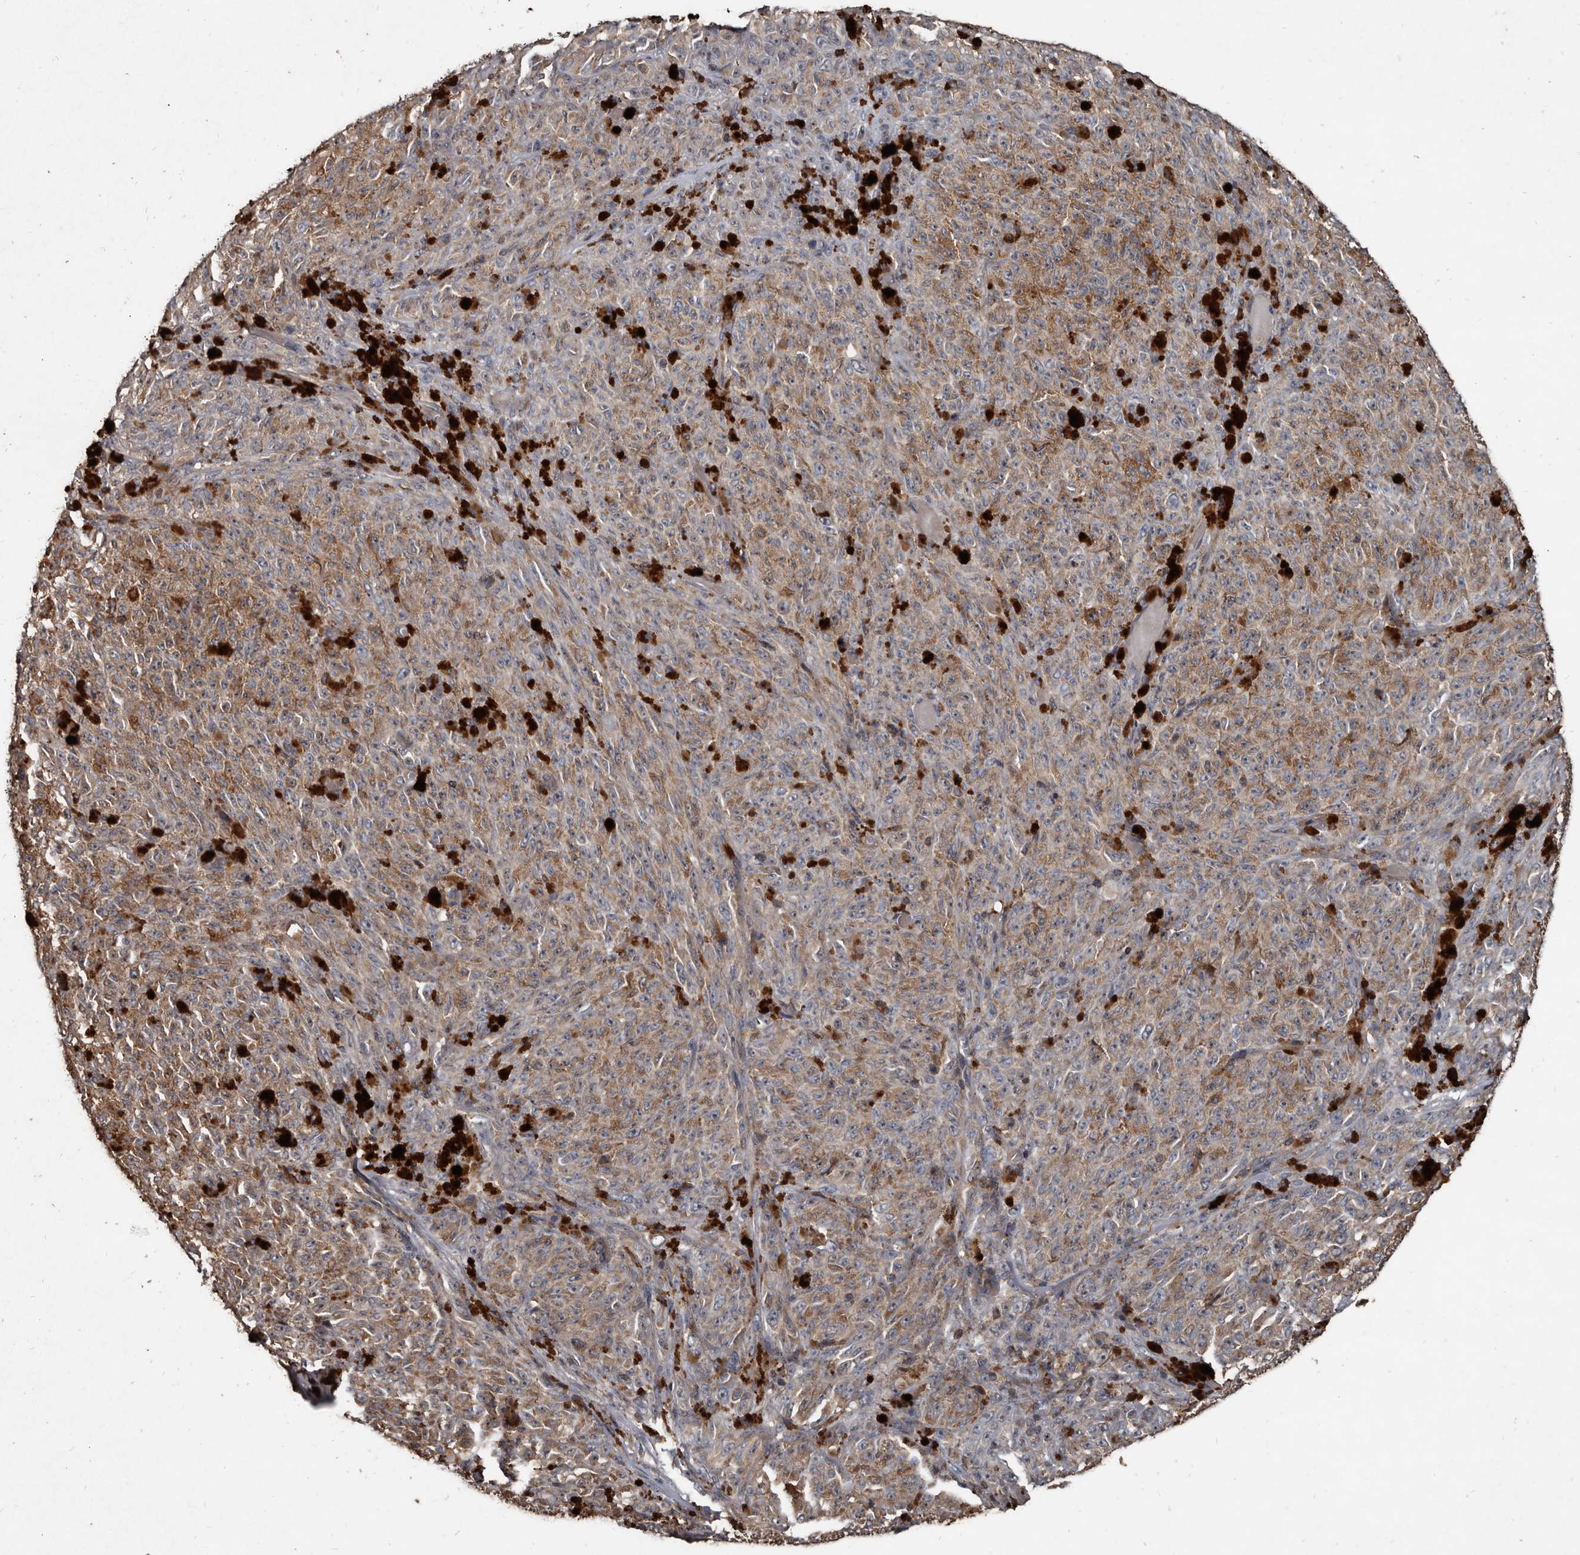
{"staining": {"intensity": "moderate", "quantity": ">75%", "location": "cytoplasmic/membranous"}, "tissue": "melanoma", "cell_type": "Tumor cells", "image_type": "cancer", "snomed": [{"axis": "morphology", "description": "Malignant melanoma, NOS"}, {"axis": "topography", "description": "Skin"}], "caption": "A high-resolution image shows IHC staining of malignant melanoma, which shows moderate cytoplasmic/membranous positivity in about >75% of tumor cells. (Stains: DAB in brown, nuclei in blue, Microscopy: brightfield microscopy at high magnification).", "gene": "GREB1", "patient": {"sex": "female", "age": 82}}